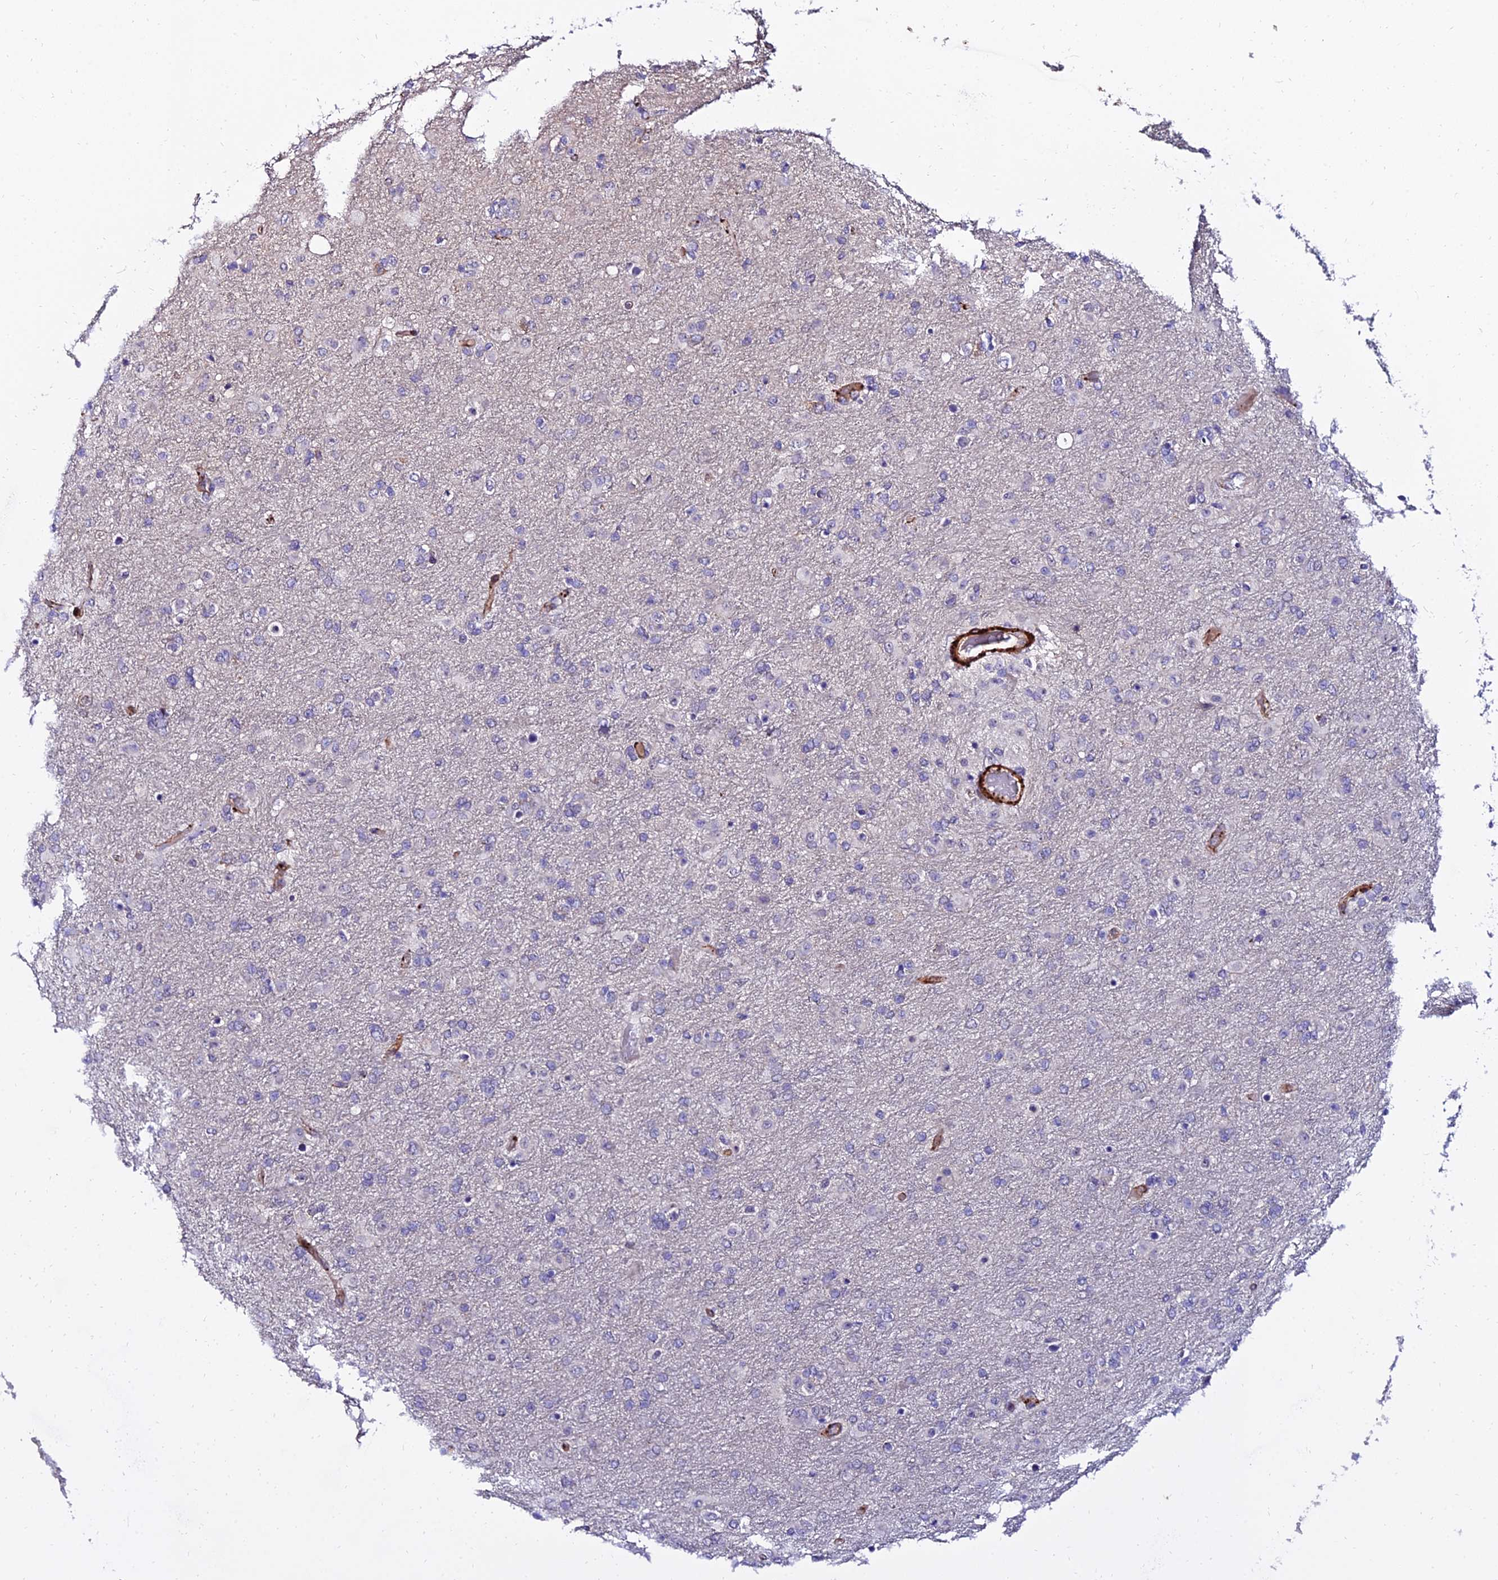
{"staining": {"intensity": "negative", "quantity": "none", "location": "none"}, "tissue": "glioma", "cell_type": "Tumor cells", "image_type": "cancer", "snomed": [{"axis": "morphology", "description": "Glioma, malignant, Low grade"}, {"axis": "topography", "description": "Brain"}], "caption": "Tumor cells are negative for brown protein staining in malignant glioma (low-grade).", "gene": "ALDH3B2", "patient": {"sex": "male", "age": 65}}